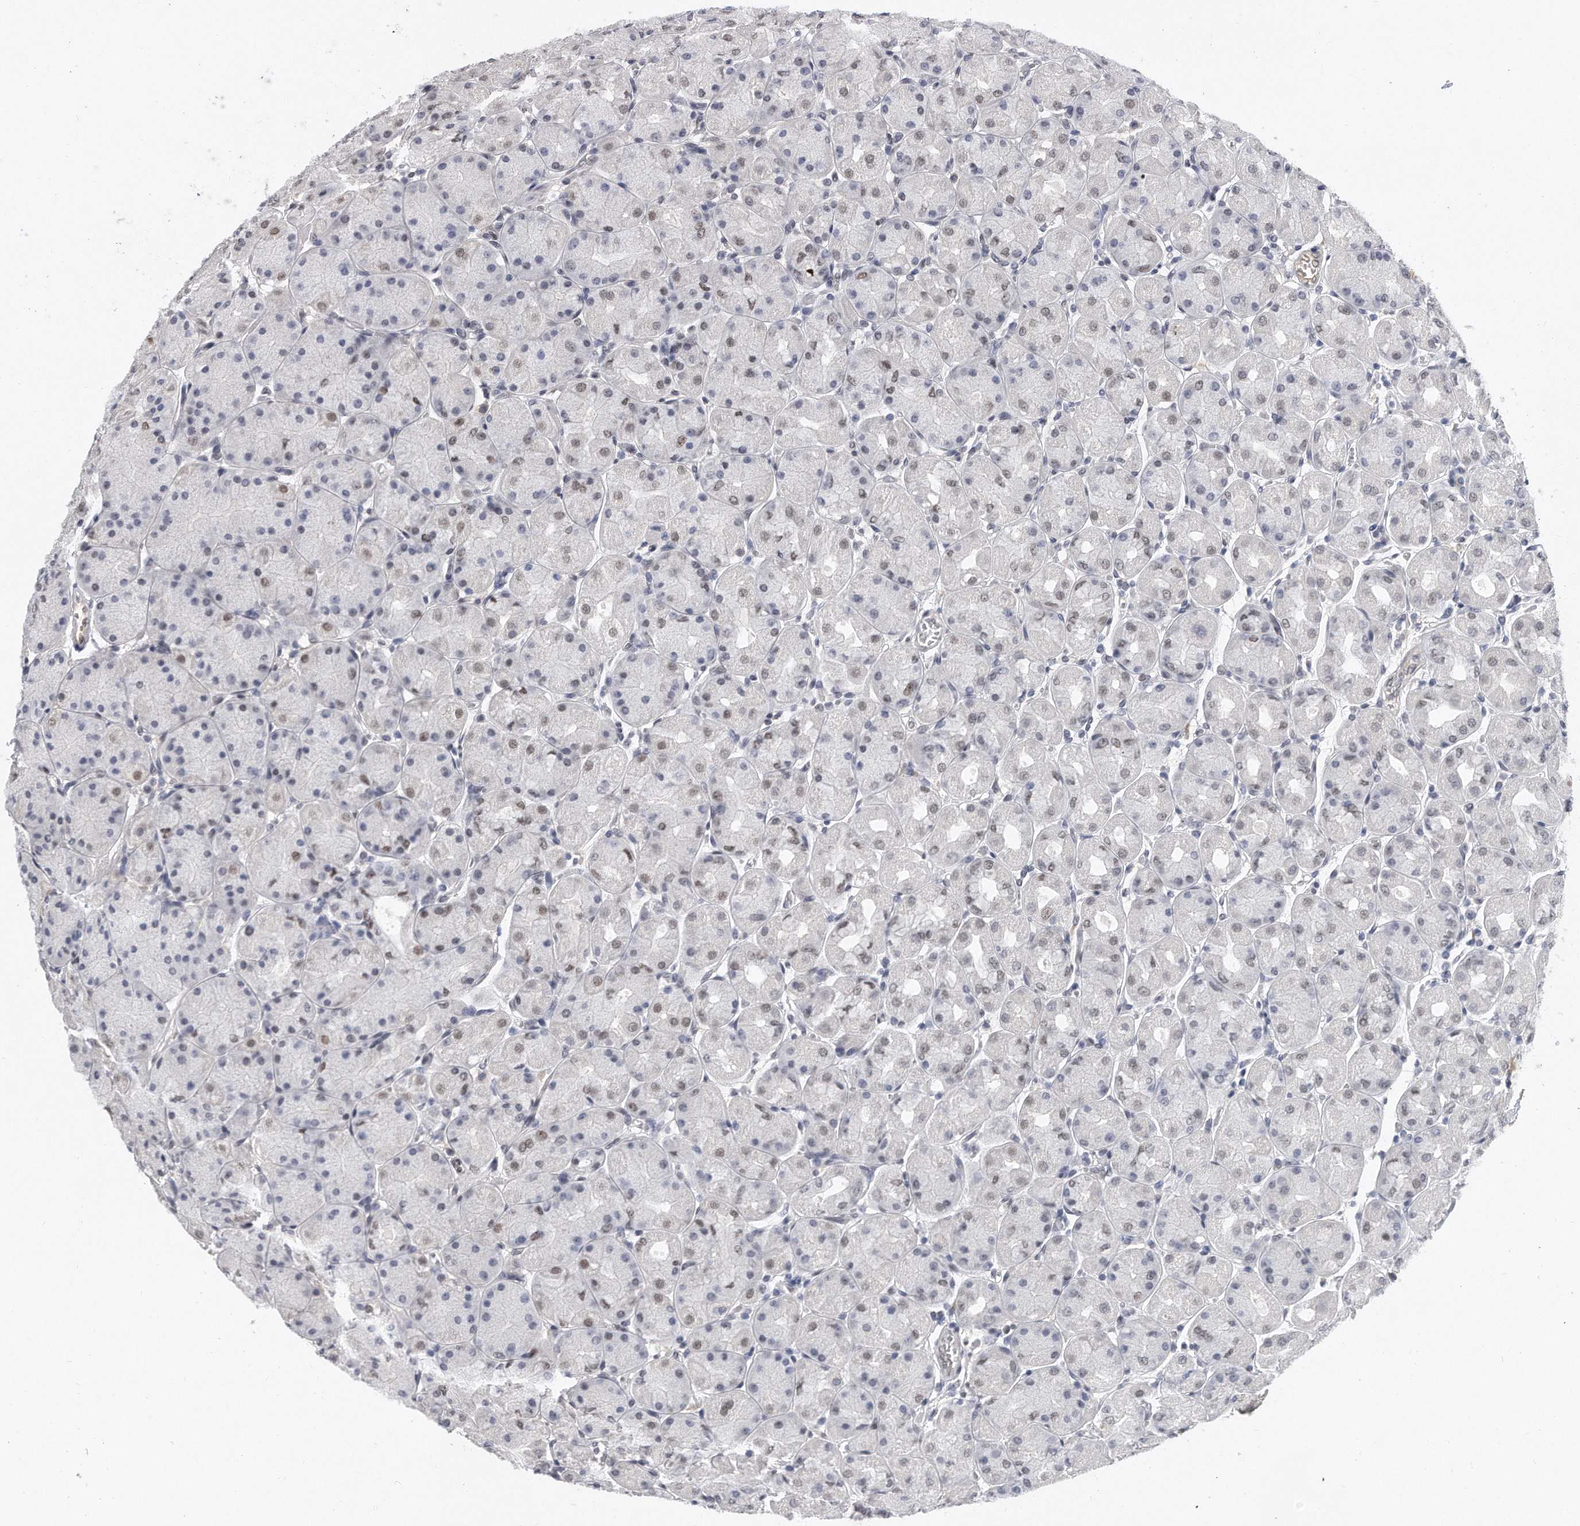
{"staining": {"intensity": "moderate", "quantity": "25%-75%", "location": "nuclear"}, "tissue": "stomach", "cell_type": "Glandular cells", "image_type": "normal", "snomed": [{"axis": "morphology", "description": "Normal tissue, NOS"}, {"axis": "topography", "description": "Stomach, upper"}], "caption": "A histopathology image showing moderate nuclear positivity in about 25%-75% of glandular cells in normal stomach, as visualized by brown immunohistochemical staining.", "gene": "CTBP2", "patient": {"sex": "female", "age": 56}}